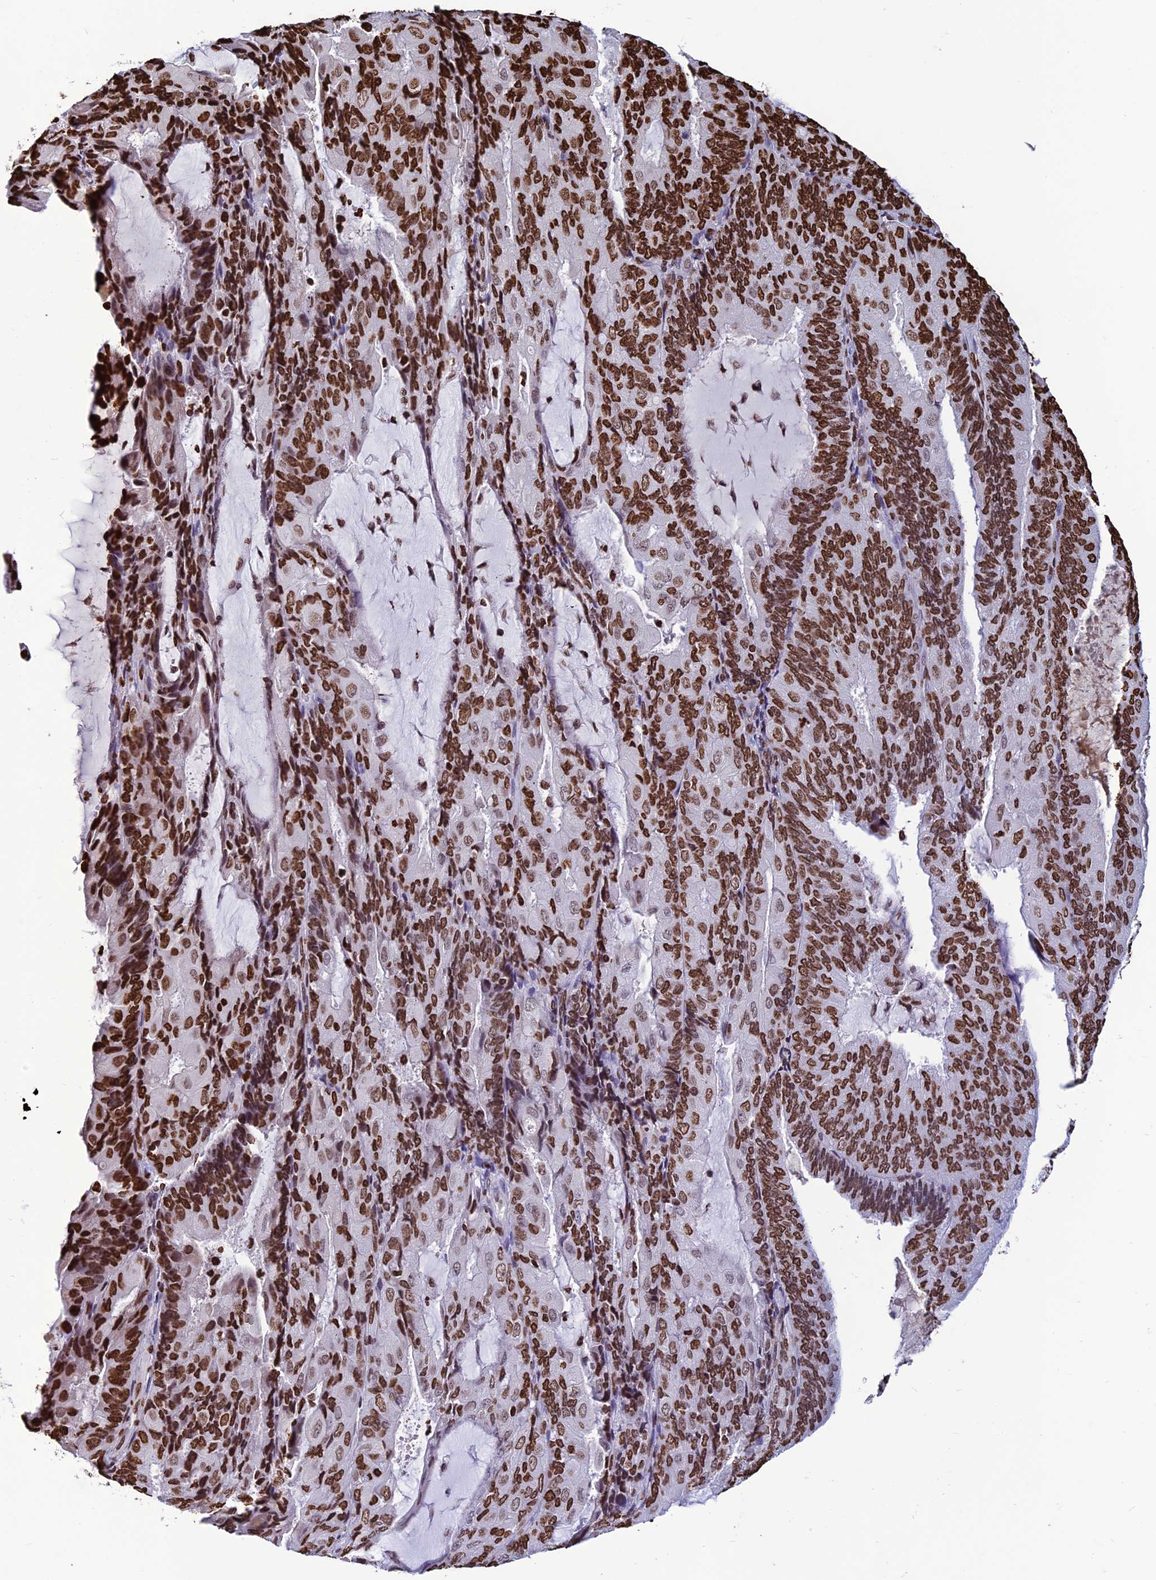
{"staining": {"intensity": "strong", "quantity": ">75%", "location": "nuclear"}, "tissue": "endometrial cancer", "cell_type": "Tumor cells", "image_type": "cancer", "snomed": [{"axis": "morphology", "description": "Adenocarcinoma, NOS"}, {"axis": "topography", "description": "Endometrium"}], "caption": "Immunohistochemistry (DAB (3,3'-diaminobenzidine)) staining of human endometrial cancer shows strong nuclear protein positivity in approximately >75% of tumor cells.", "gene": "AKAP17A", "patient": {"sex": "female", "age": 81}}